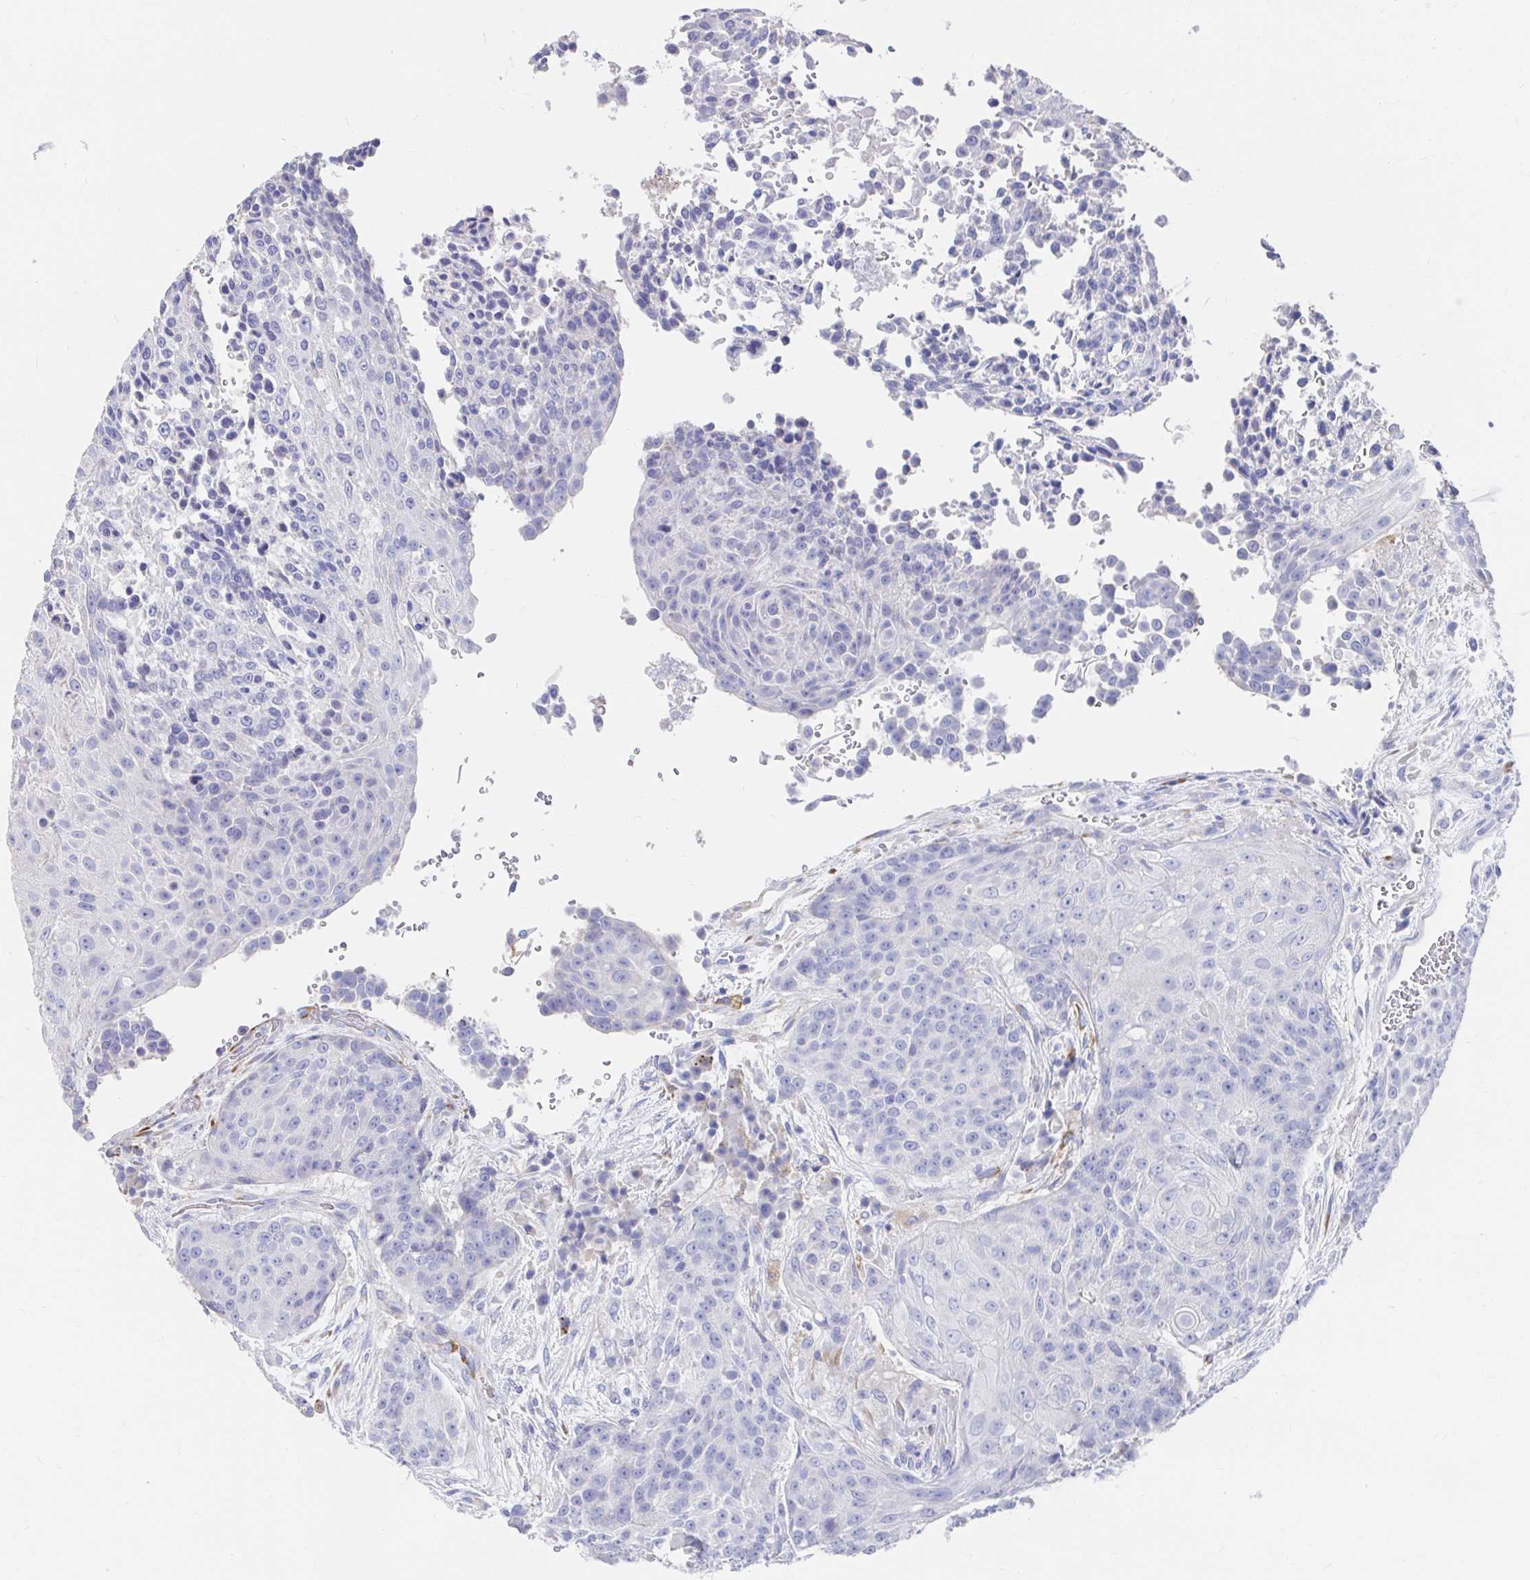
{"staining": {"intensity": "negative", "quantity": "none", "location": "none"}, "tissue": "urothelial cancer", "cell_type": "Tumor cells", "image_type": "cancer", "snomed": [{"axis": "morphology", "description": "Urothelial carcinoma, High grade"}, {"axis": "topography", "description": "Urinary bladder"}], "caption": "Image shows no significant protein expression in tumor cells of high-grade urothelial carcinoma.", "gene": "LAMC3", "patient": {"sex": "female", "age": 63}}